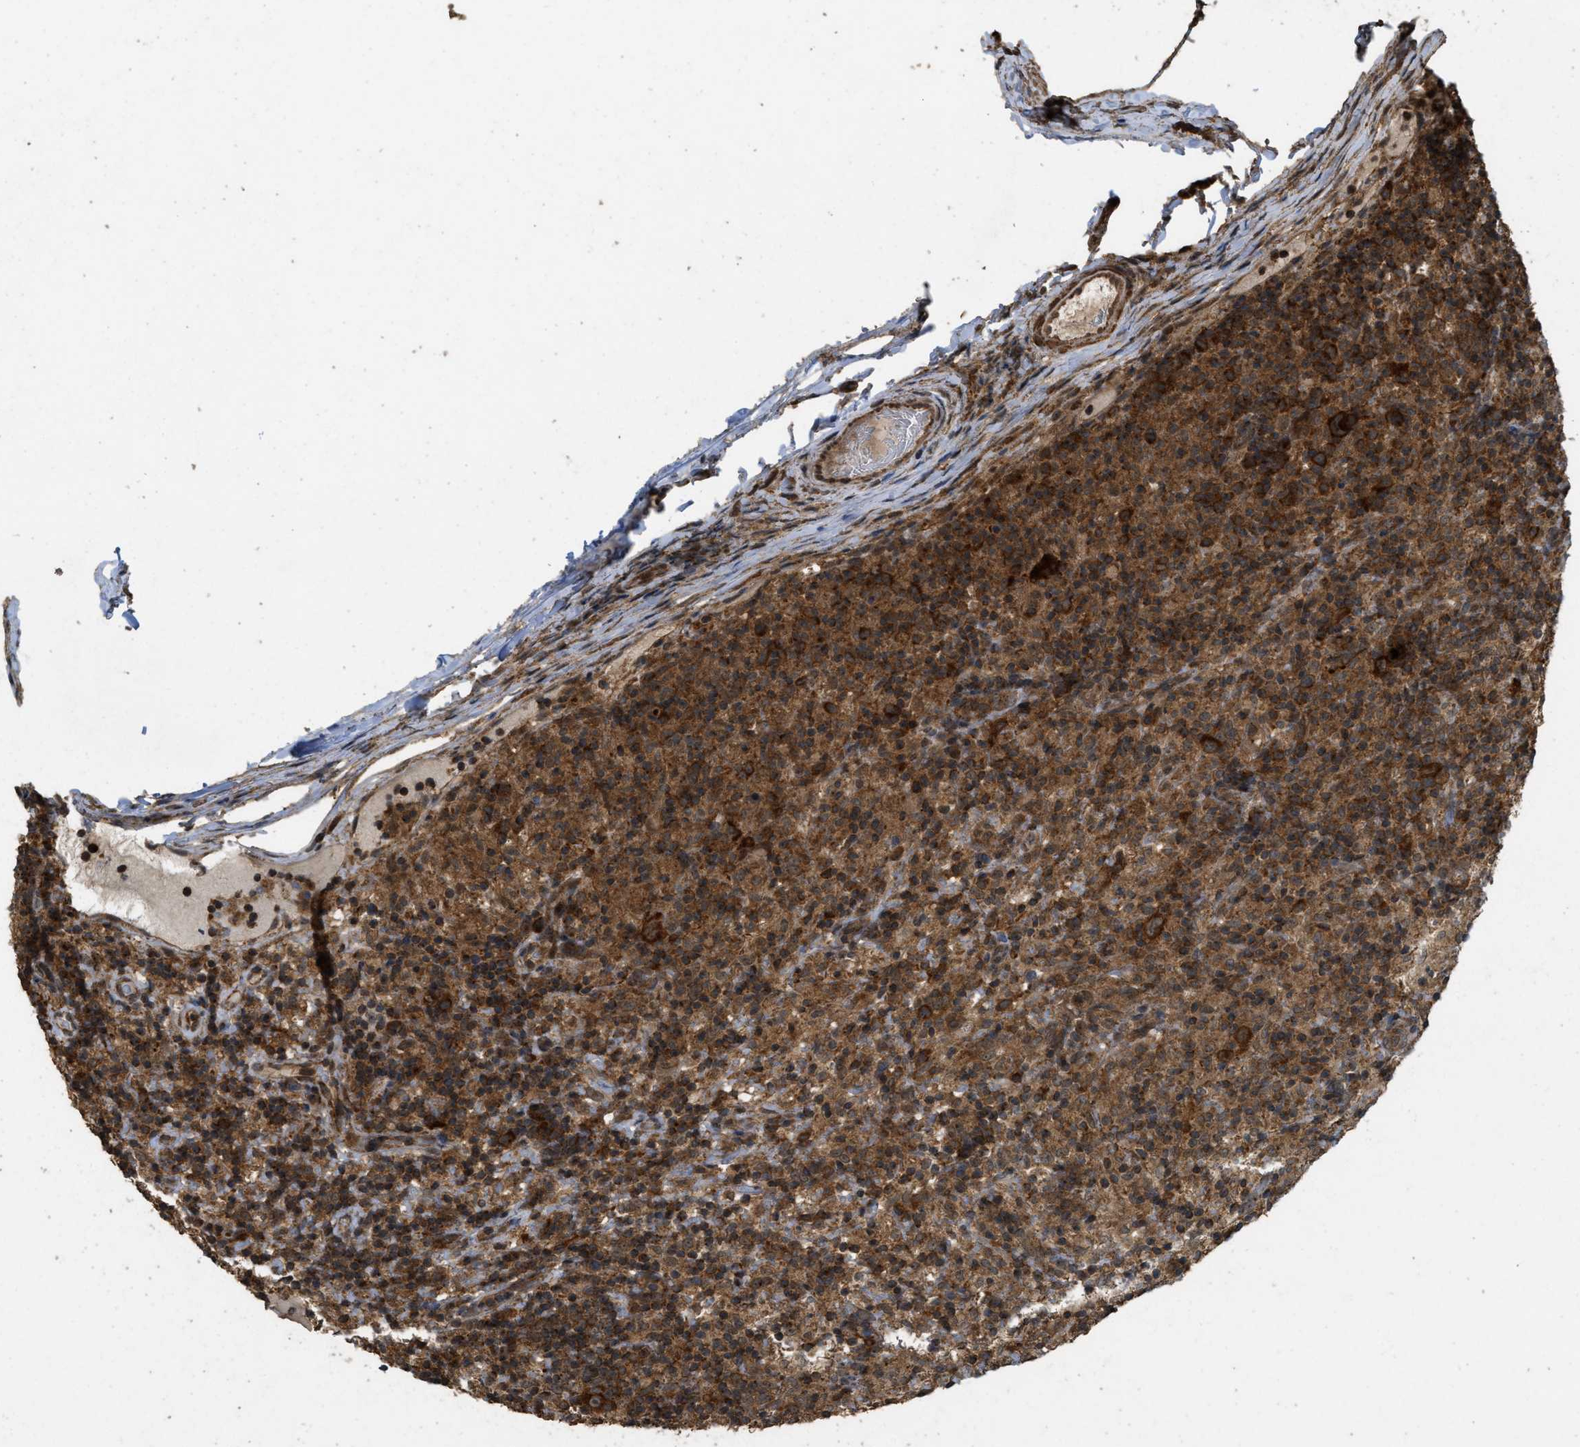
{"staining": {"intensity": "strong", "quantity": ">75%", "location": "cytoplasmic/membranous"}, "tissue": "lymphoma", "cell_type": "Tumor cells", "image_type": "cancer", "snomed": [{"axis": "morphology", "description": "Hodgkin's disease, NOS"}, {"axis": "topography", "description": "Lymph node"}], "caption": "Lymphoma tissue shows strong cytoplasmic/membranous expression in about >75% of tumor cells", "gene": "CTPS1", "patient": {"sex": "male", "age": 70}}